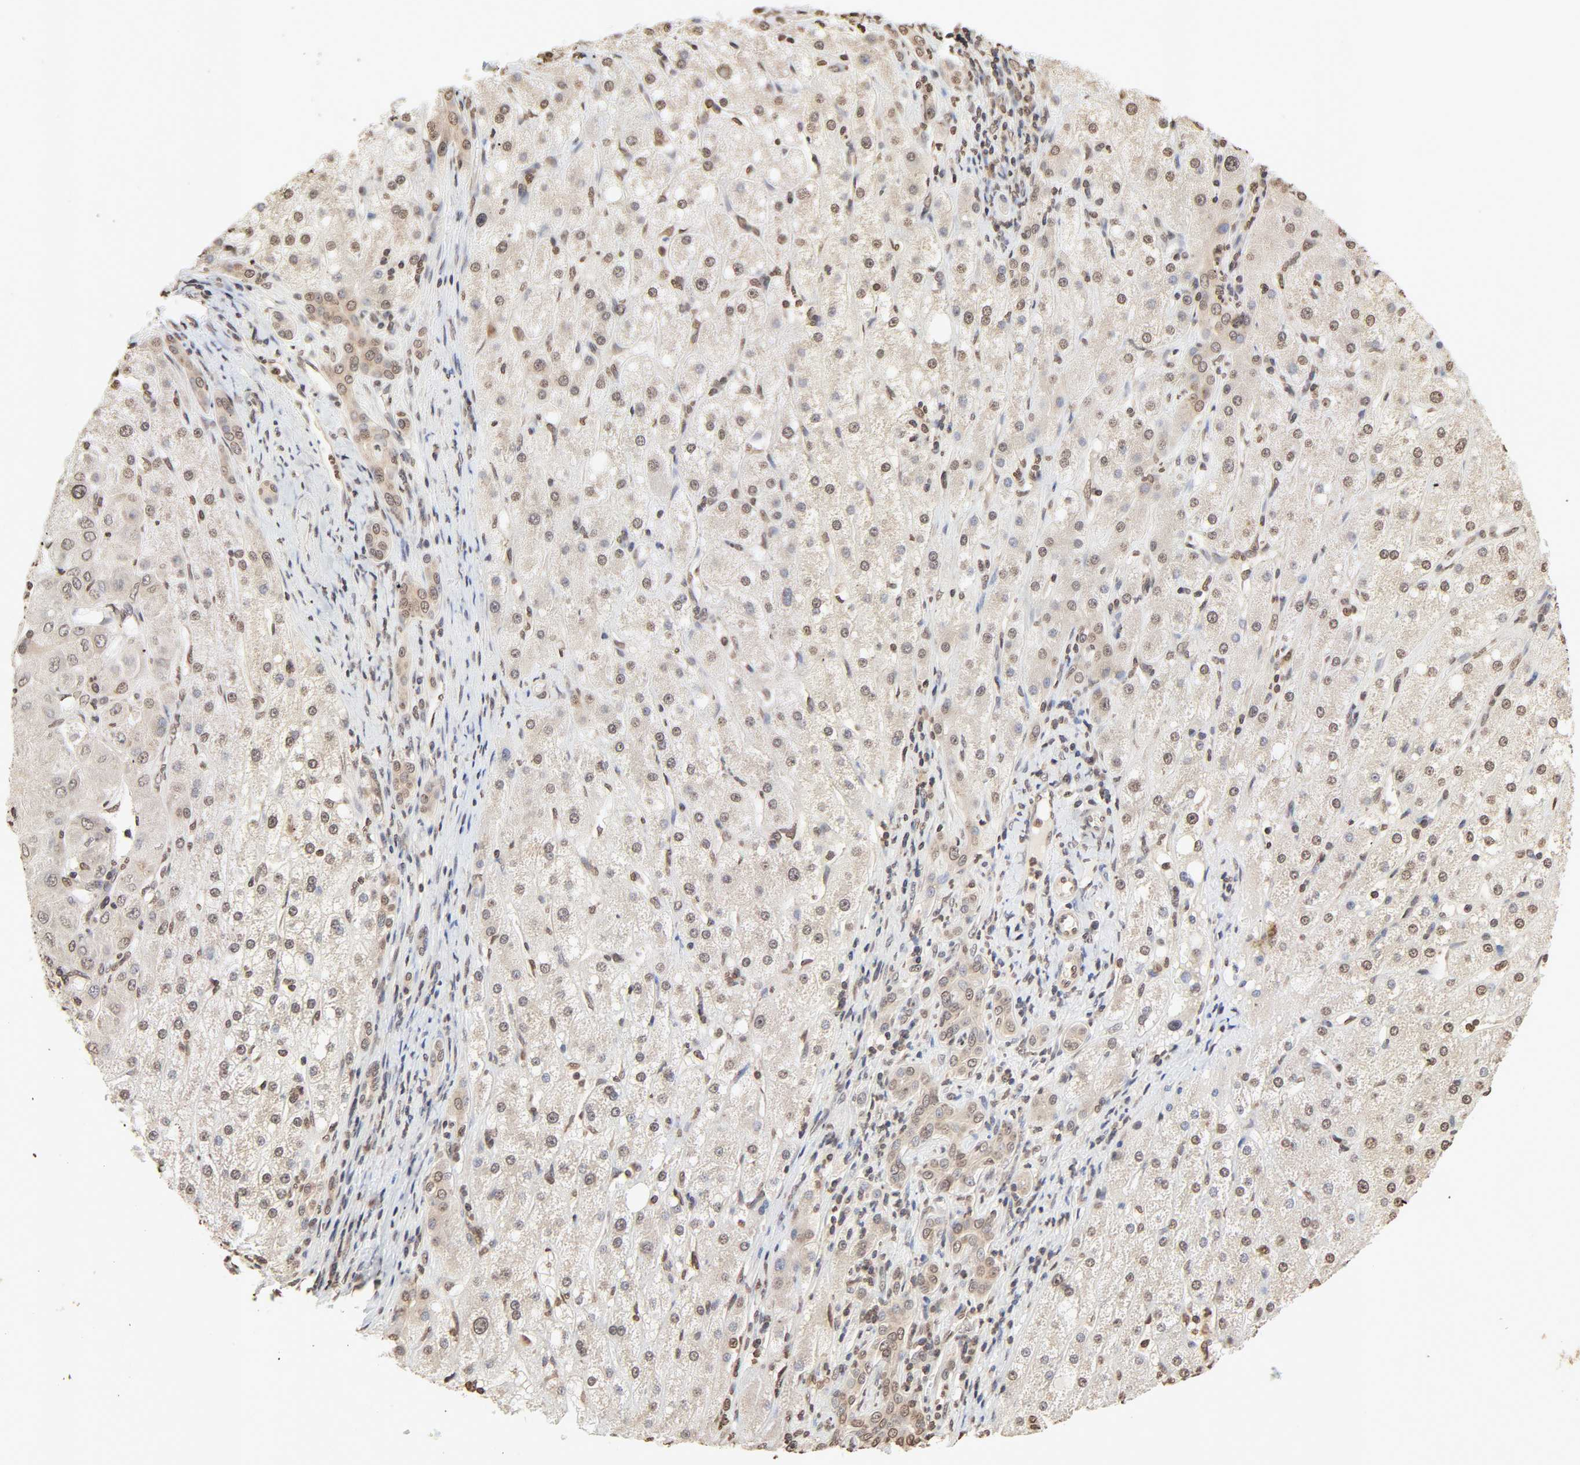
{"staining": {"intensity": "moderate", "quantity": ">75%", "location": "cytoplasmic/membranous,nuclear"}, "tissue": "liver cancer", "cell_type": "Tumor cells", "image_type": "cancer", "snomed": [{"axis": "morphology", "description": "Carcinoma, Hepatocellular, NOS"}, {"axis": "topography", "description": "Liver"}], "caption": "Protein staining of liver cancer (hepatocellular carcinoma) tissue displays moderate cytoplasmic/membranous and nuclear staining in about >75% of tumor cells. (DAB (3,3'-diaminobenzidine) IHC with brightfield microscopy, high magnification).", "gene": "TBL1X", "patient": {"sex": "male", "age": 80}}